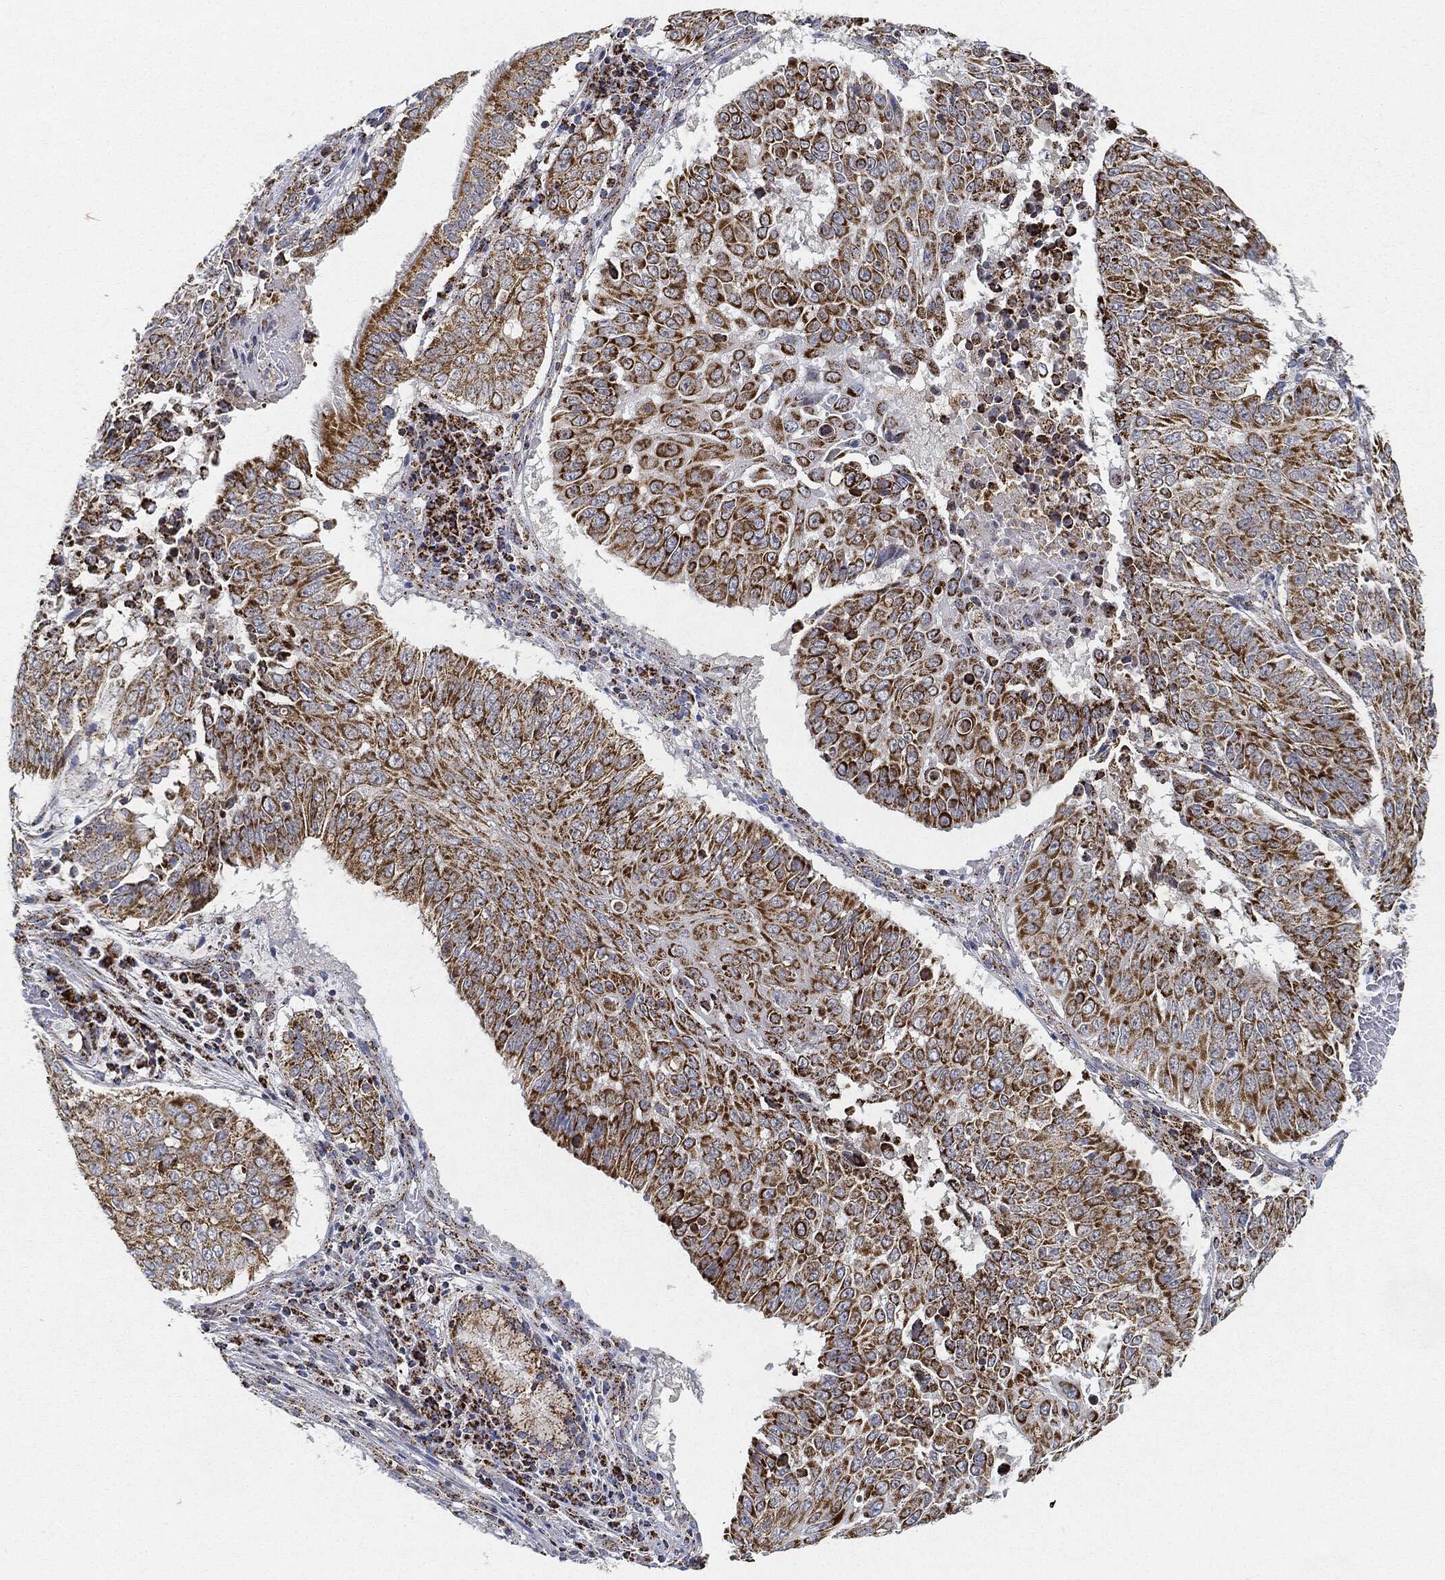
{"staining": {"intensity": "strong", "quantity": ">75%", "location": "cytoplasmic/membranous"}, "tissue": "lung cancer", "cell_type": "Tumor cells", "image_type": "cancer", "snomed": [{"axis": "morphology", "description": "Squamous cell carcinoma, NOS"}, {"axis": "topography", "description": "Lung"}], "caption": "Approximately >75% of tumor cells in human lung cancer exhibit strong cytoplasmic/membranous protein positivity as visualized by brown immunohistochemical staining.", "gene": "CAPN15", "patient": {"sex": "male", "age": 64}}